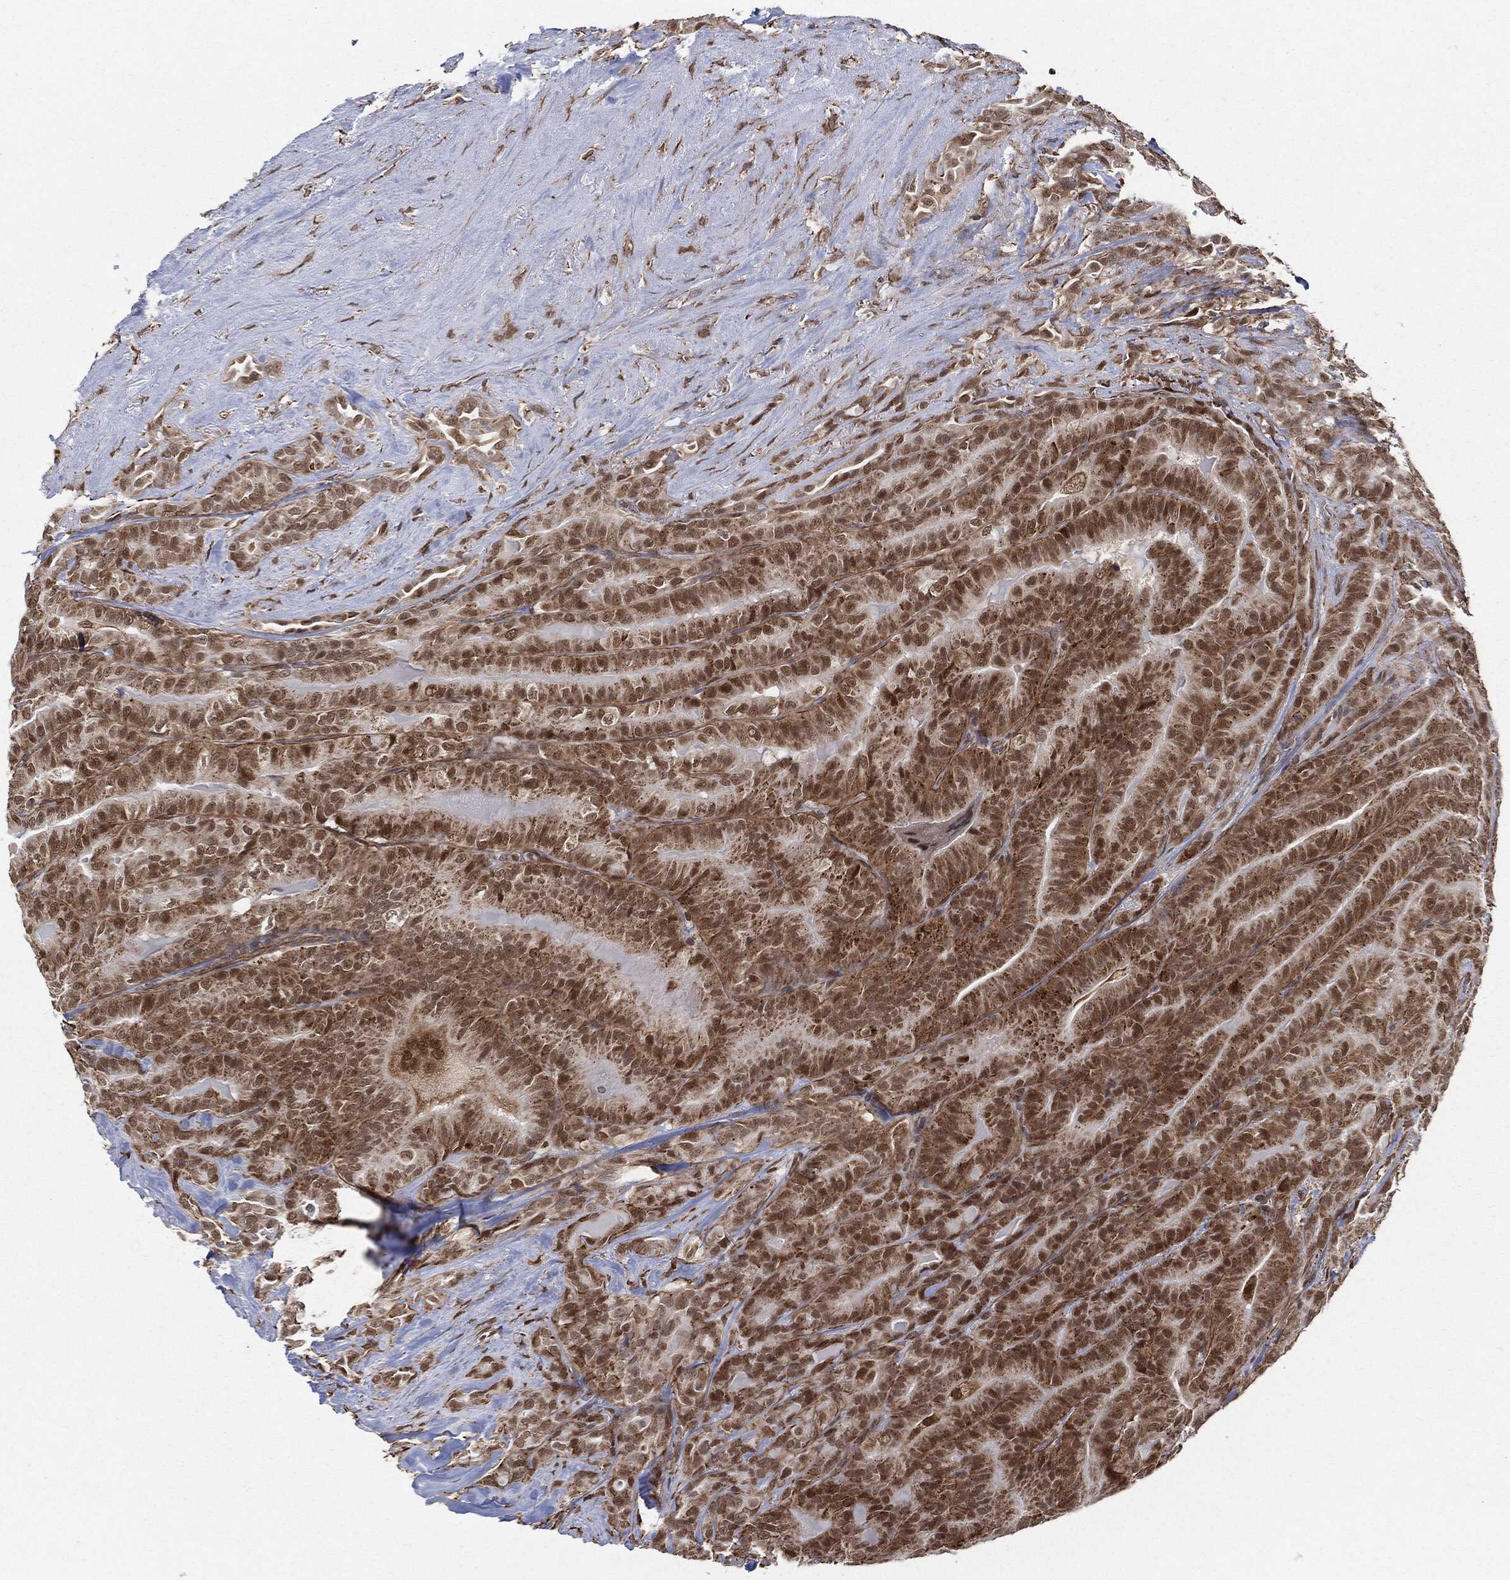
{"staining": {"intensity": "strong", "quantity": "<25%", "location": "nuclear"}, "tissue": "thyroid cancer", "cell_type": "Tumor cells", "image_type": "cancer", "snomed": [{"axis": "morphology", "description": "Papillary adenocarcinoma, NOS"}, {"axis": "topography", "description": "Thyroid gland"}], "caption": "Papillary adenocarcinoma (thyroid) stained with a brown dye displays strong nuclear positive expression in approximately <25% of tumor cells.", "gene": "TP53RK", "patient": {"sex": "male", "age": 61}}